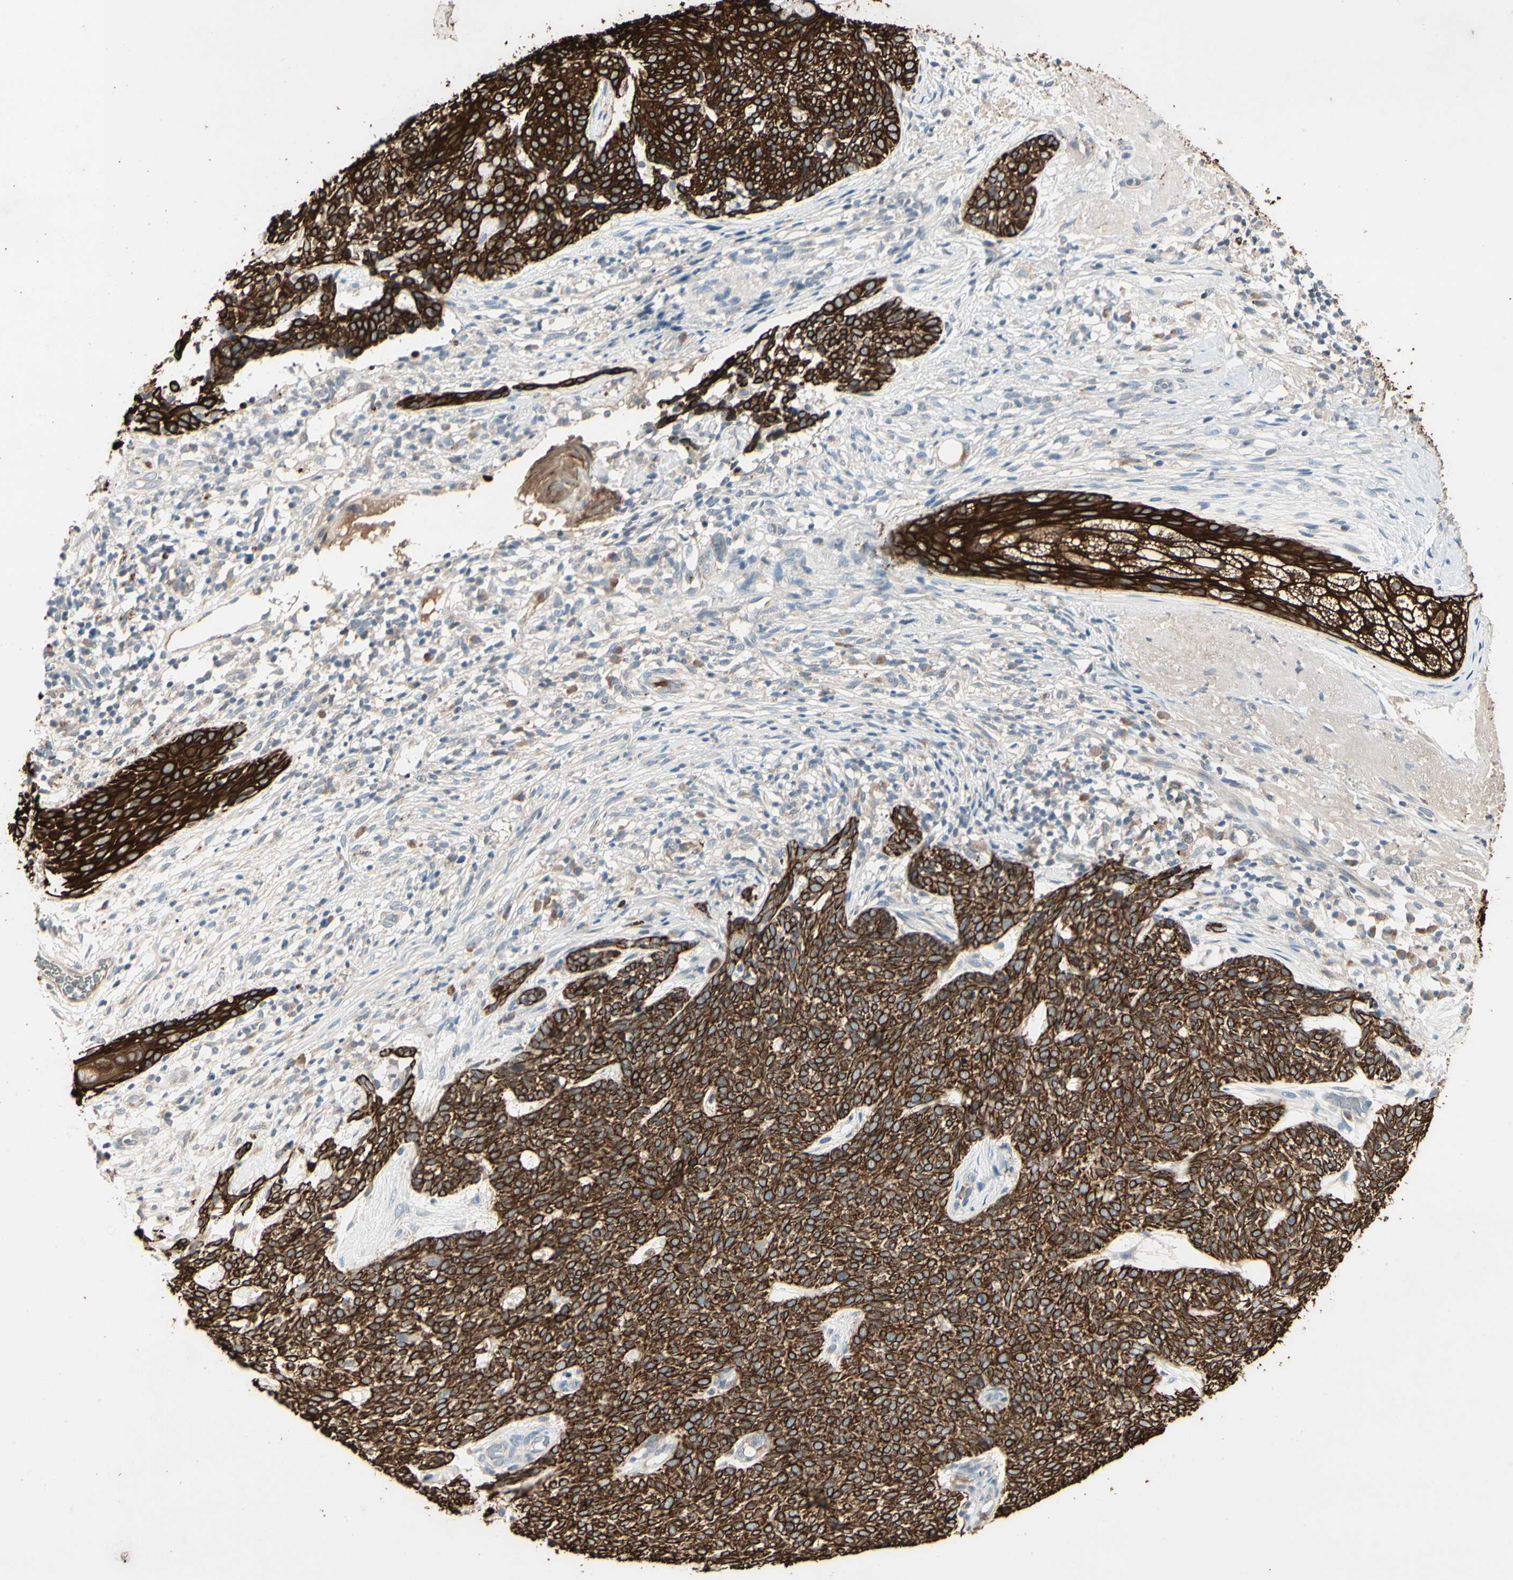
{"staining": {"intensity": "strong", "quantity": ">75%", "location": "cytoplasmic/membranous"}, "tissue": "skin cancer", "cell_type": "Tumor cells", "image_type": "cancer", "snomed": [{"axis": "morphology", "description": "Basal cell carcinoma"}, {"axis": "topography", "description": "Skin"}], "caption": "Approximately >75% of tumor cells in human skin cancer exhibit strong cytoplasmic/membranous protein staining as visualized by brown immunohistochemical staining.", "gene": "SKIL", "patient": {"sex": "female", "age": 84}}